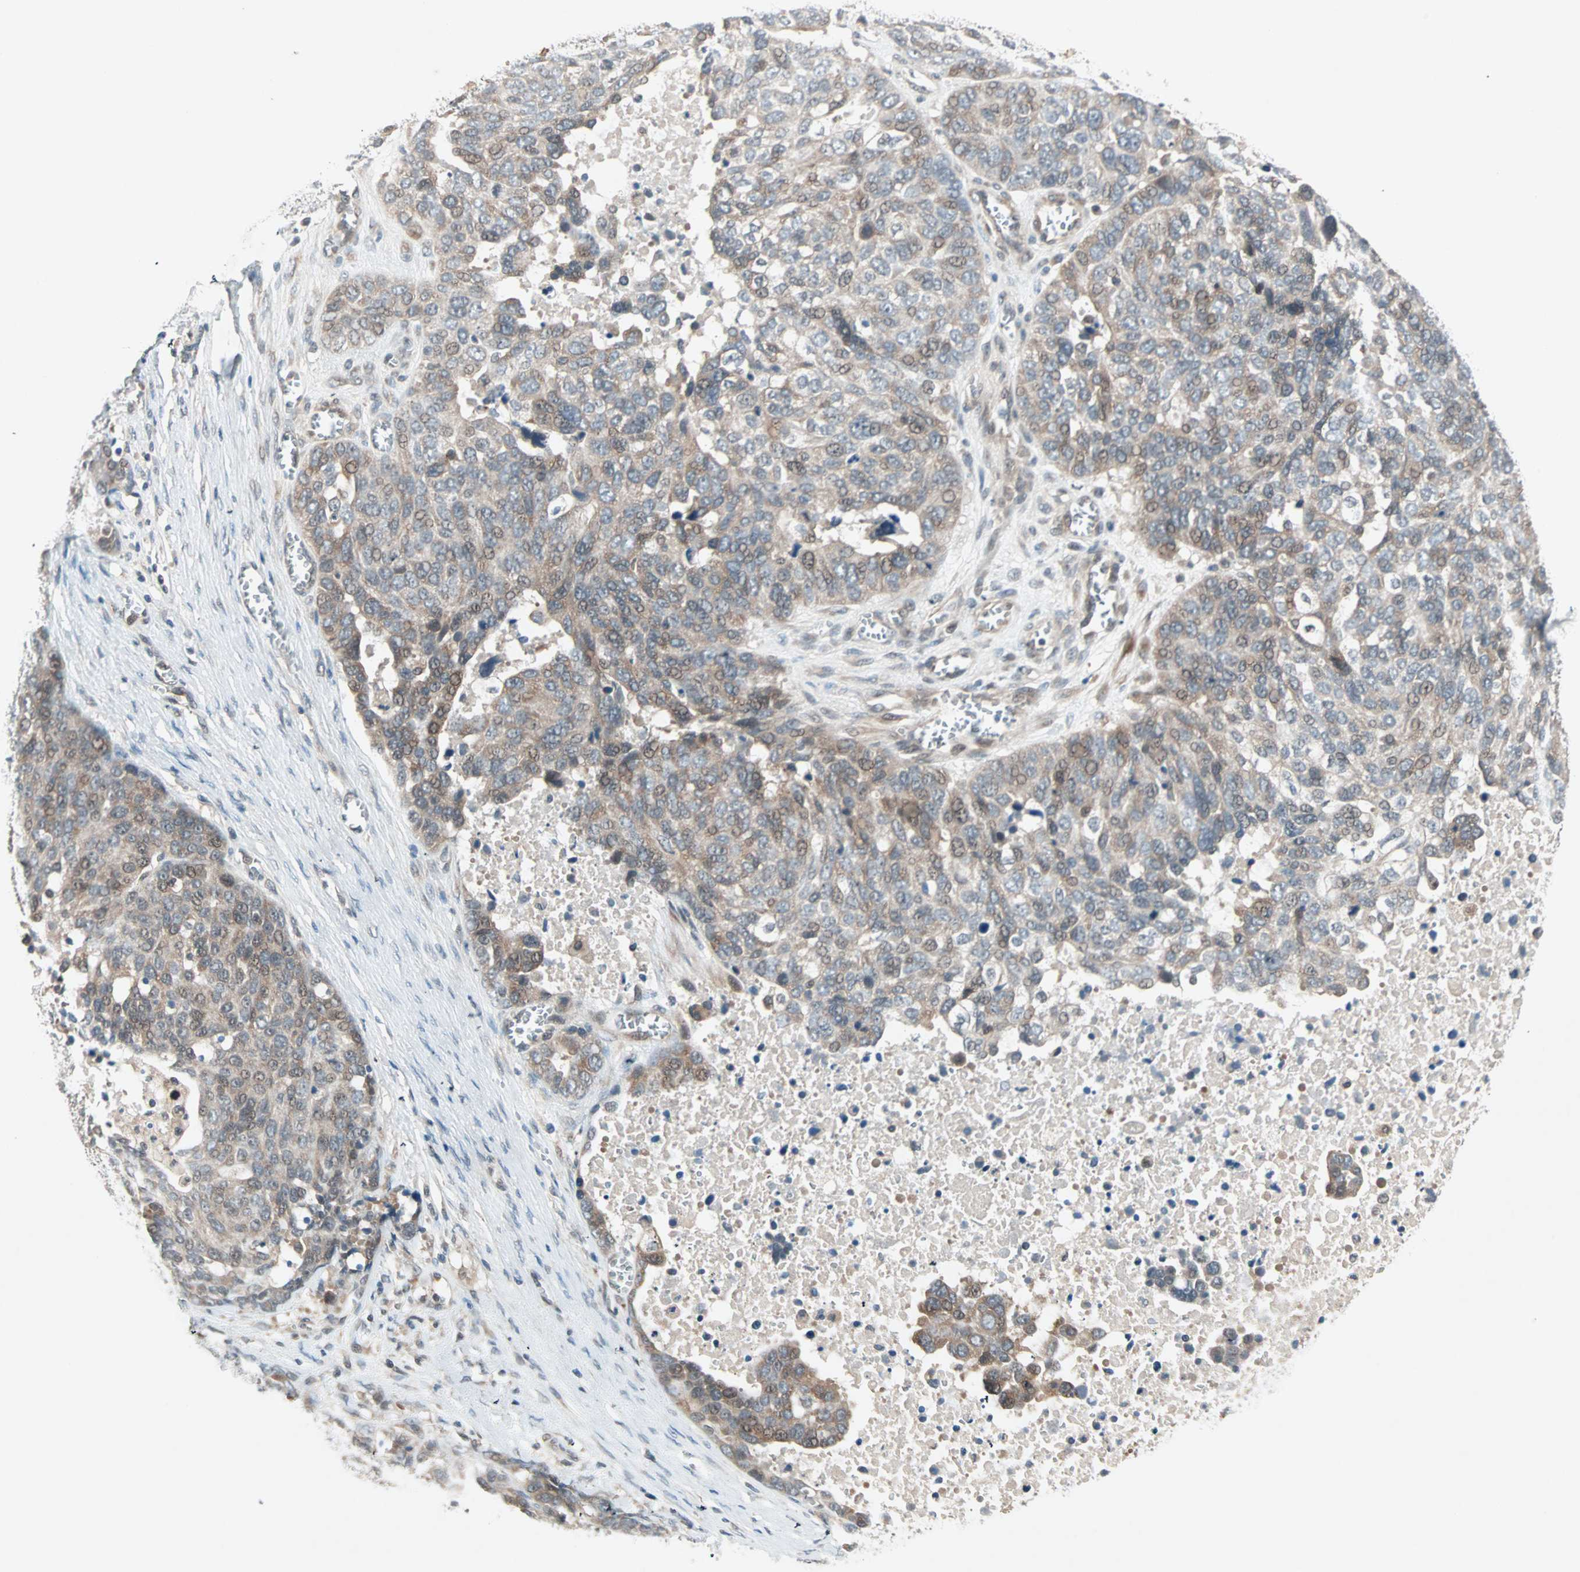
{"staining": {"intensity": "weak", "quantity": "25%-75%", "location": "cytoplasmic/membranous,nuclear"}, "tissue": "ovarian cancer", "cell_type": "Tumor cells", "image_type": "cancer", "snomed": [{"axis": "morphology", "description": "Cystadenocarcinoma, serous, NOS"}, {"axis": "topography", "description": "Ovary"}], "caption": "Protein staining shows weak cytoplasmic/membranous and nuclear positivity in approximately 25%-75% of tumor cells in serous cystadenocarcinoma (ovarian). Immunohistochemistry stains the protein in brown and the nuclei are stained blue.", "gene": "PGBD1", "patient": {"sex": "female", "age": 44}}